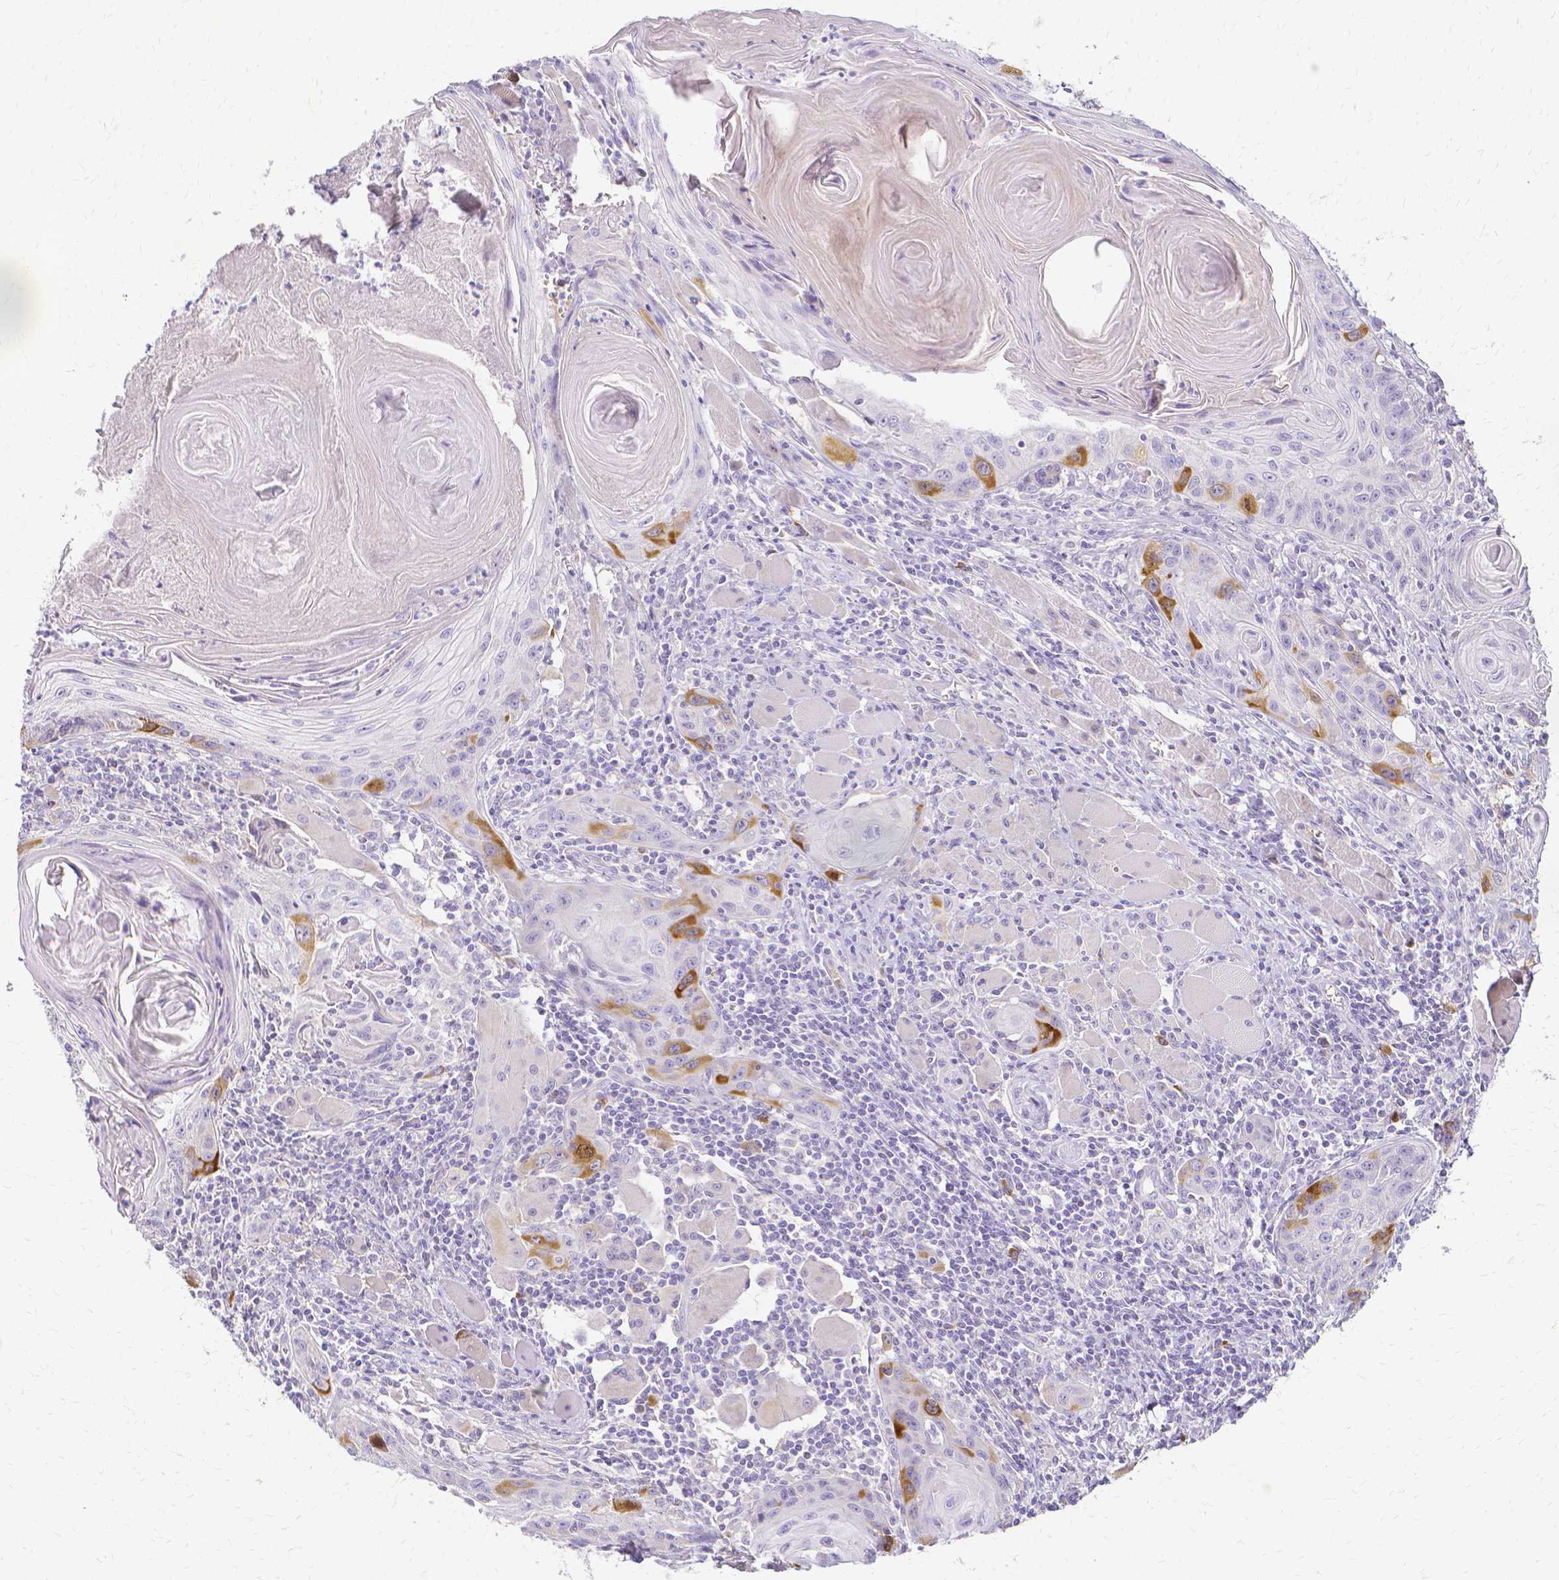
{"staining": {"intensity": "moderate", "quantity": "<25%", "location": "cytoplasmic/membranous"}, "tissue": "head and neck cancer", "cell_type": "Tumor cells", "image_type": "cancer", "snomed": [{"axis": "morphology", "description": "Squamous cell carcinoma, NOS"}, {"axis": "topography", "description": "Oral tissue"}, {"axis": "topography", "description": "Head-Neck"}], "caption": "This photomicrograph reveals immunohistochemistry (IHC) staining of human head and neck squamous cell carcinoma, with low moderate cytoplasmic/membranous positivity in about <25% of tumor cells.", "gene": "CCNB1", "patient": {"sex": "male", "age": 58}}